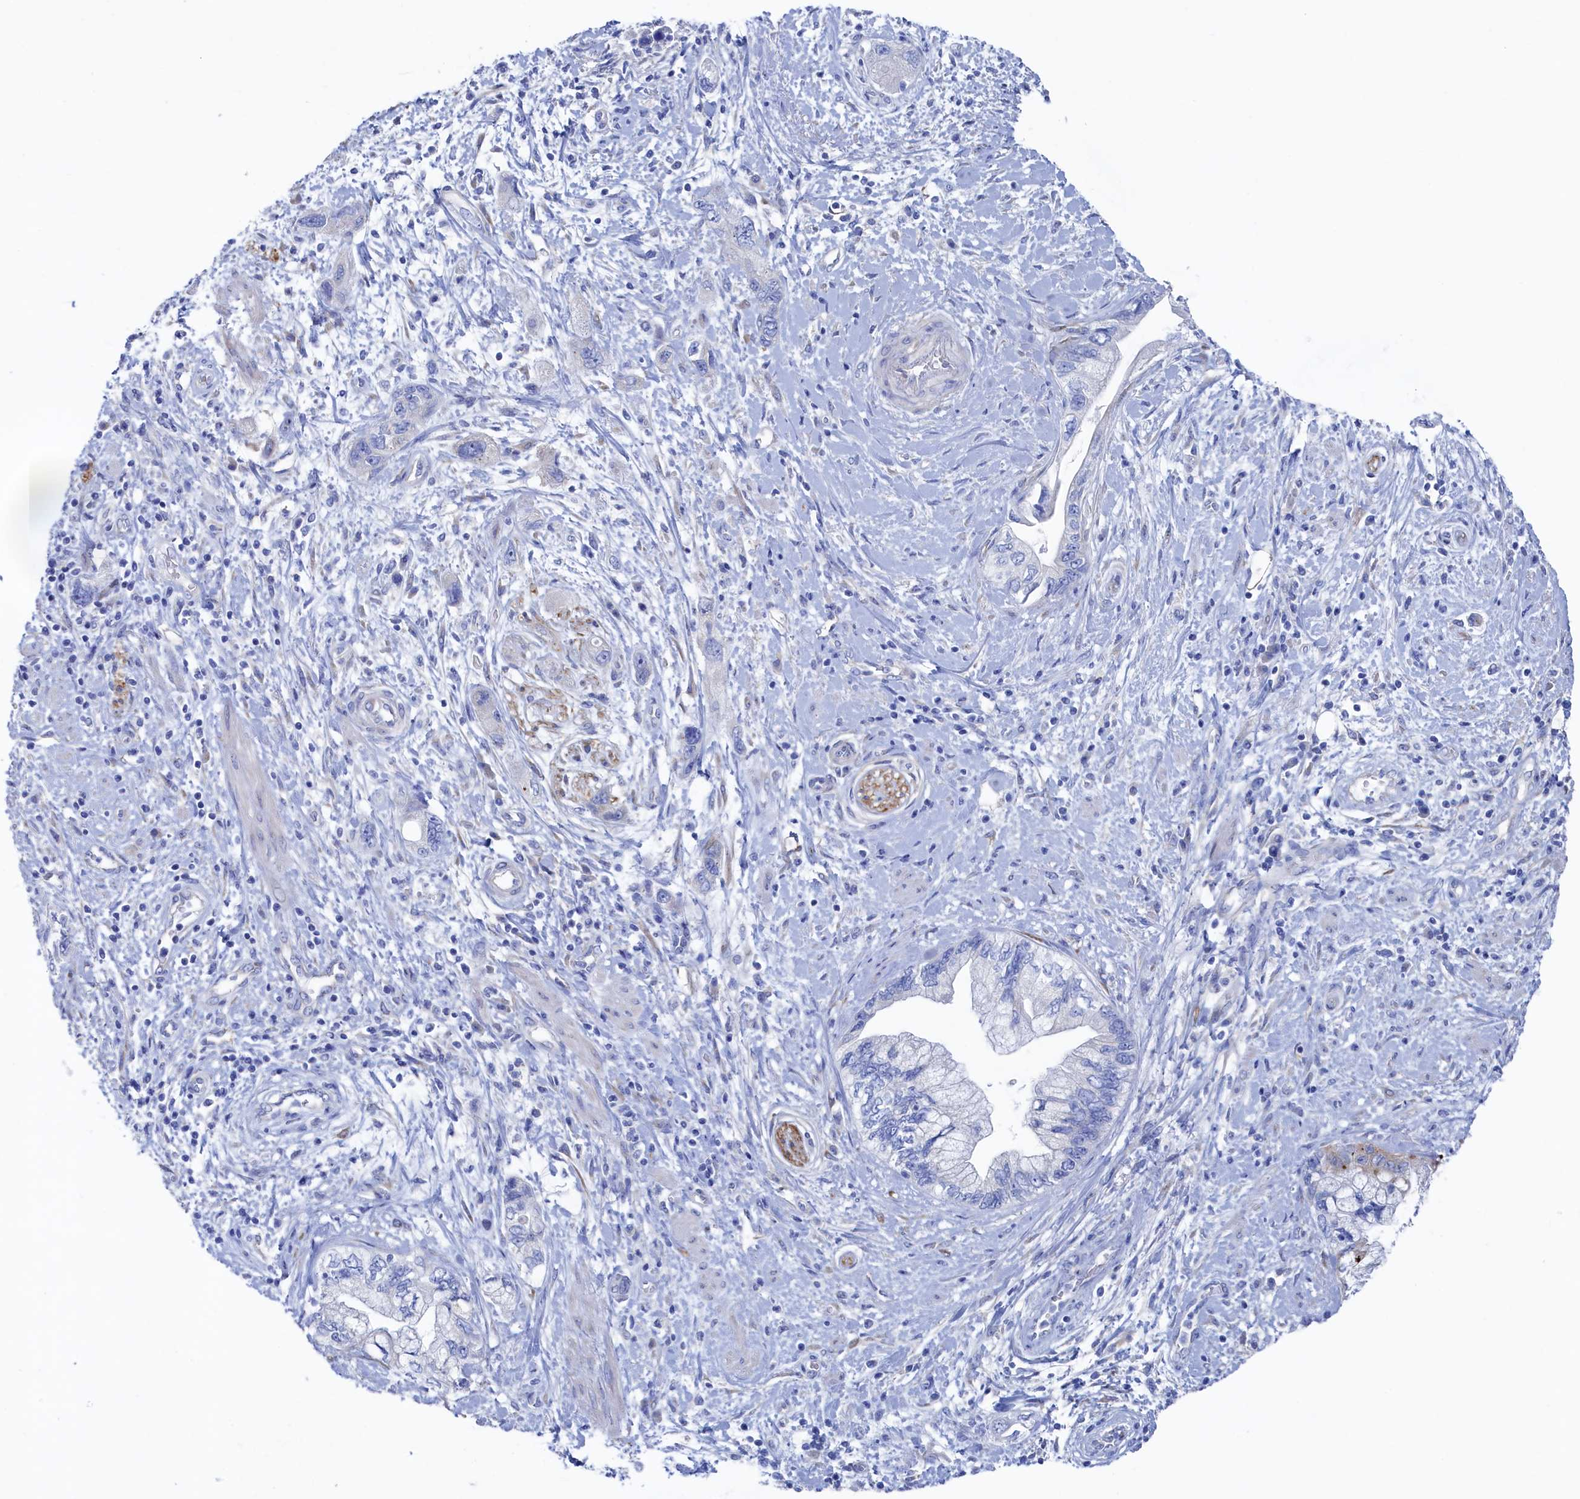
{"staining": {"intensity": "negative", "quantity": "none", "location": "none"}, "tissue": "pancreatic cancer", "cell_type": "Tumor cells", "image_type": "cancer", "snomed": [{"axis": "morphology", "description": "Adenocarcinoma, NOS"}, {"axis": "topography", "description": "Pancreas"}], "caption": "IHC image of neoplastic tissue: pancreatic cancer (adenocarcinoma) stained with DAB demonstrates no significant protein staining in tumor cells. Brightfield microscopy of immunohistochemistry (IHC) stained with DAB (brown) and hematoxylin (blue), captured at high magnification.", "gene": "TMOD2", "patient": {"sex": "female", "age": 73}}